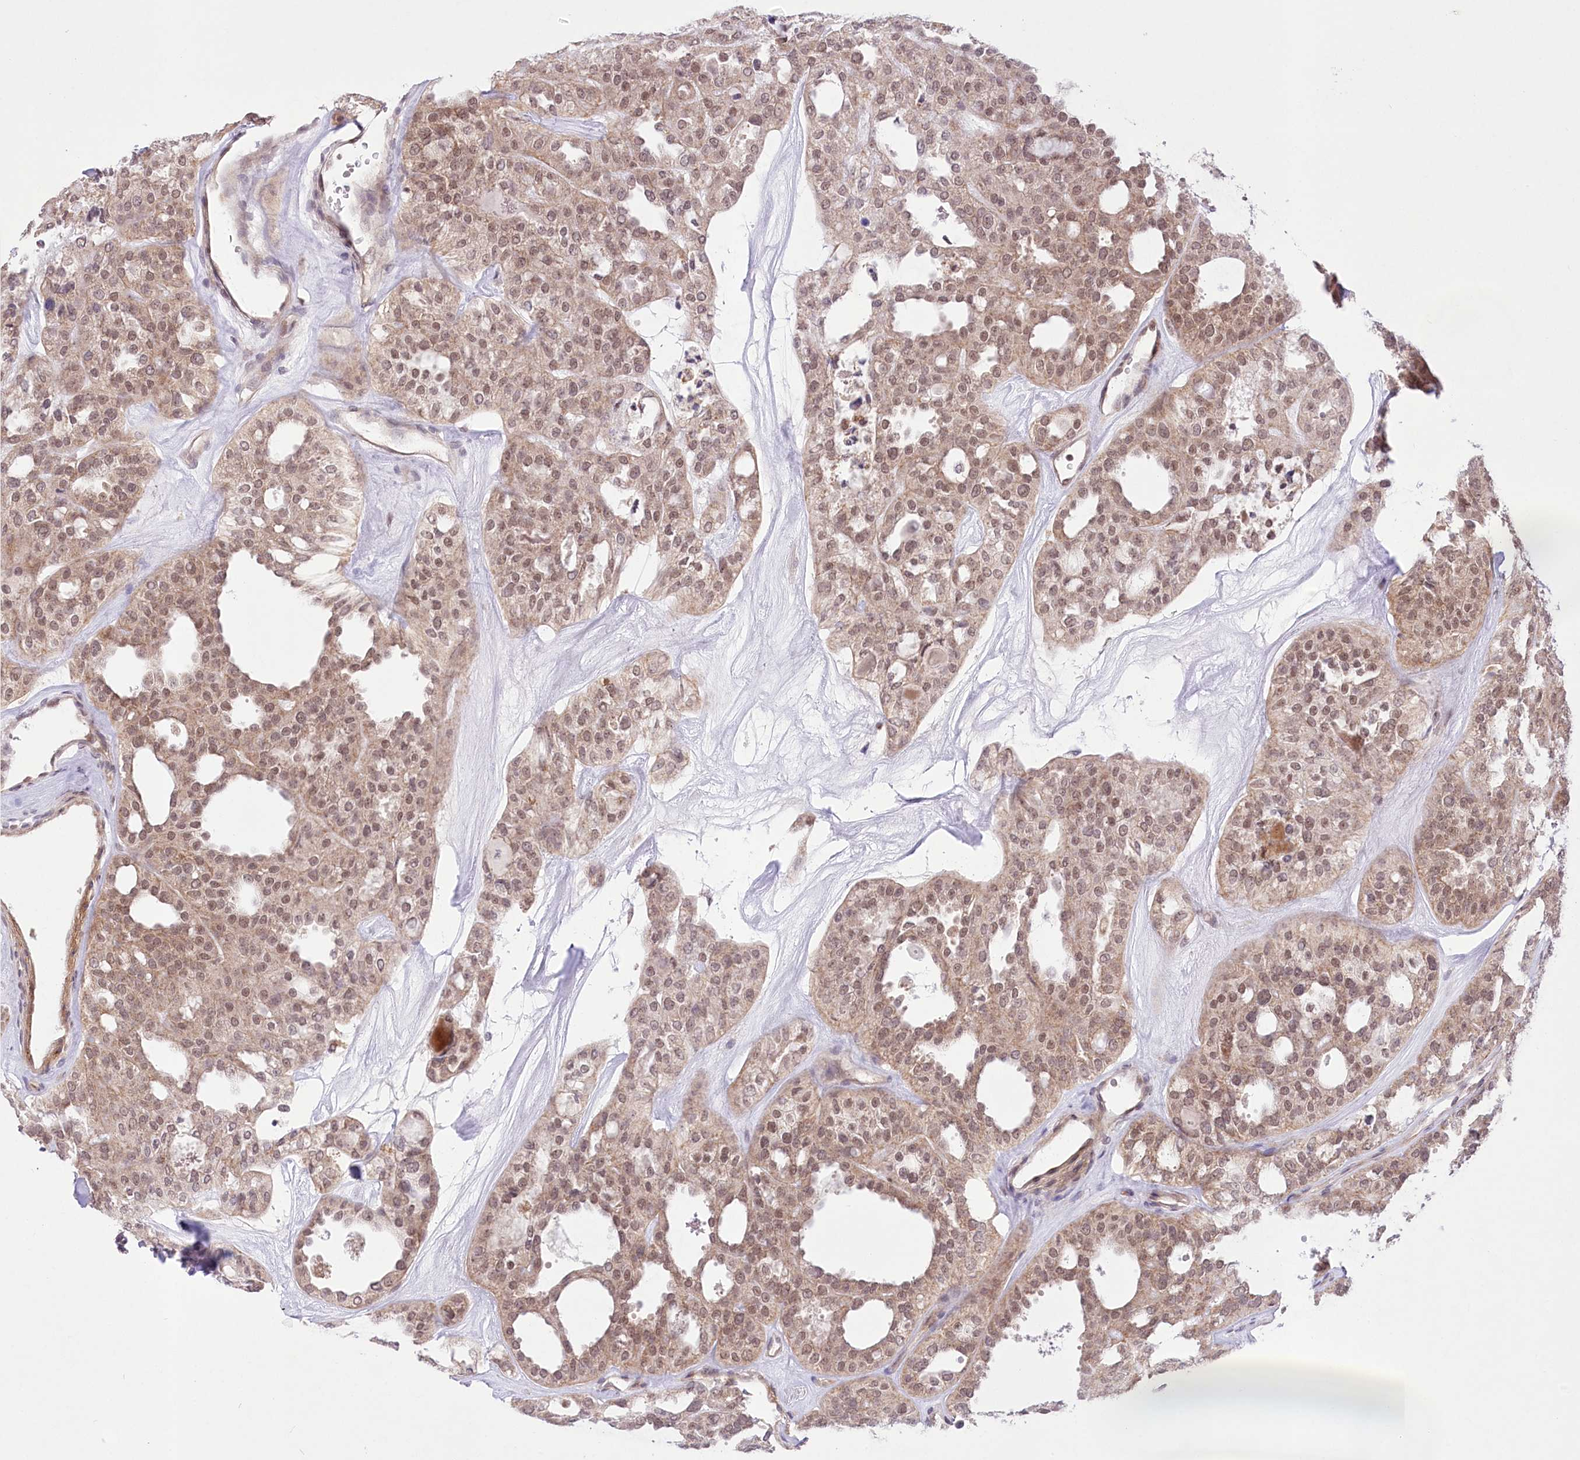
{"staining": {"intensity": "moderate", "quantity": ">75%", "location": "cytoplasmic/membranous,nuclear"}, "tissue": "thyroid cancer", "cell_type": "Tumor cells", "image_type": "cancer", "snomed": [{"axis": "morphology", "description": "Follicular adenoma carcinoma, NOS"}, {"axis": "topography", "description": "Thyroid gland"}], "caption": "Immunohistochemistry histopathology image of thyroid cancer stained for a protein (brown), which exhibits medium levels of moderate cytoplasmic/membranous and nuclear expression in approximately >75% of tumor cells.", "gene": "ZMAT2", "patient": {"sex": "male", "age": 75}}